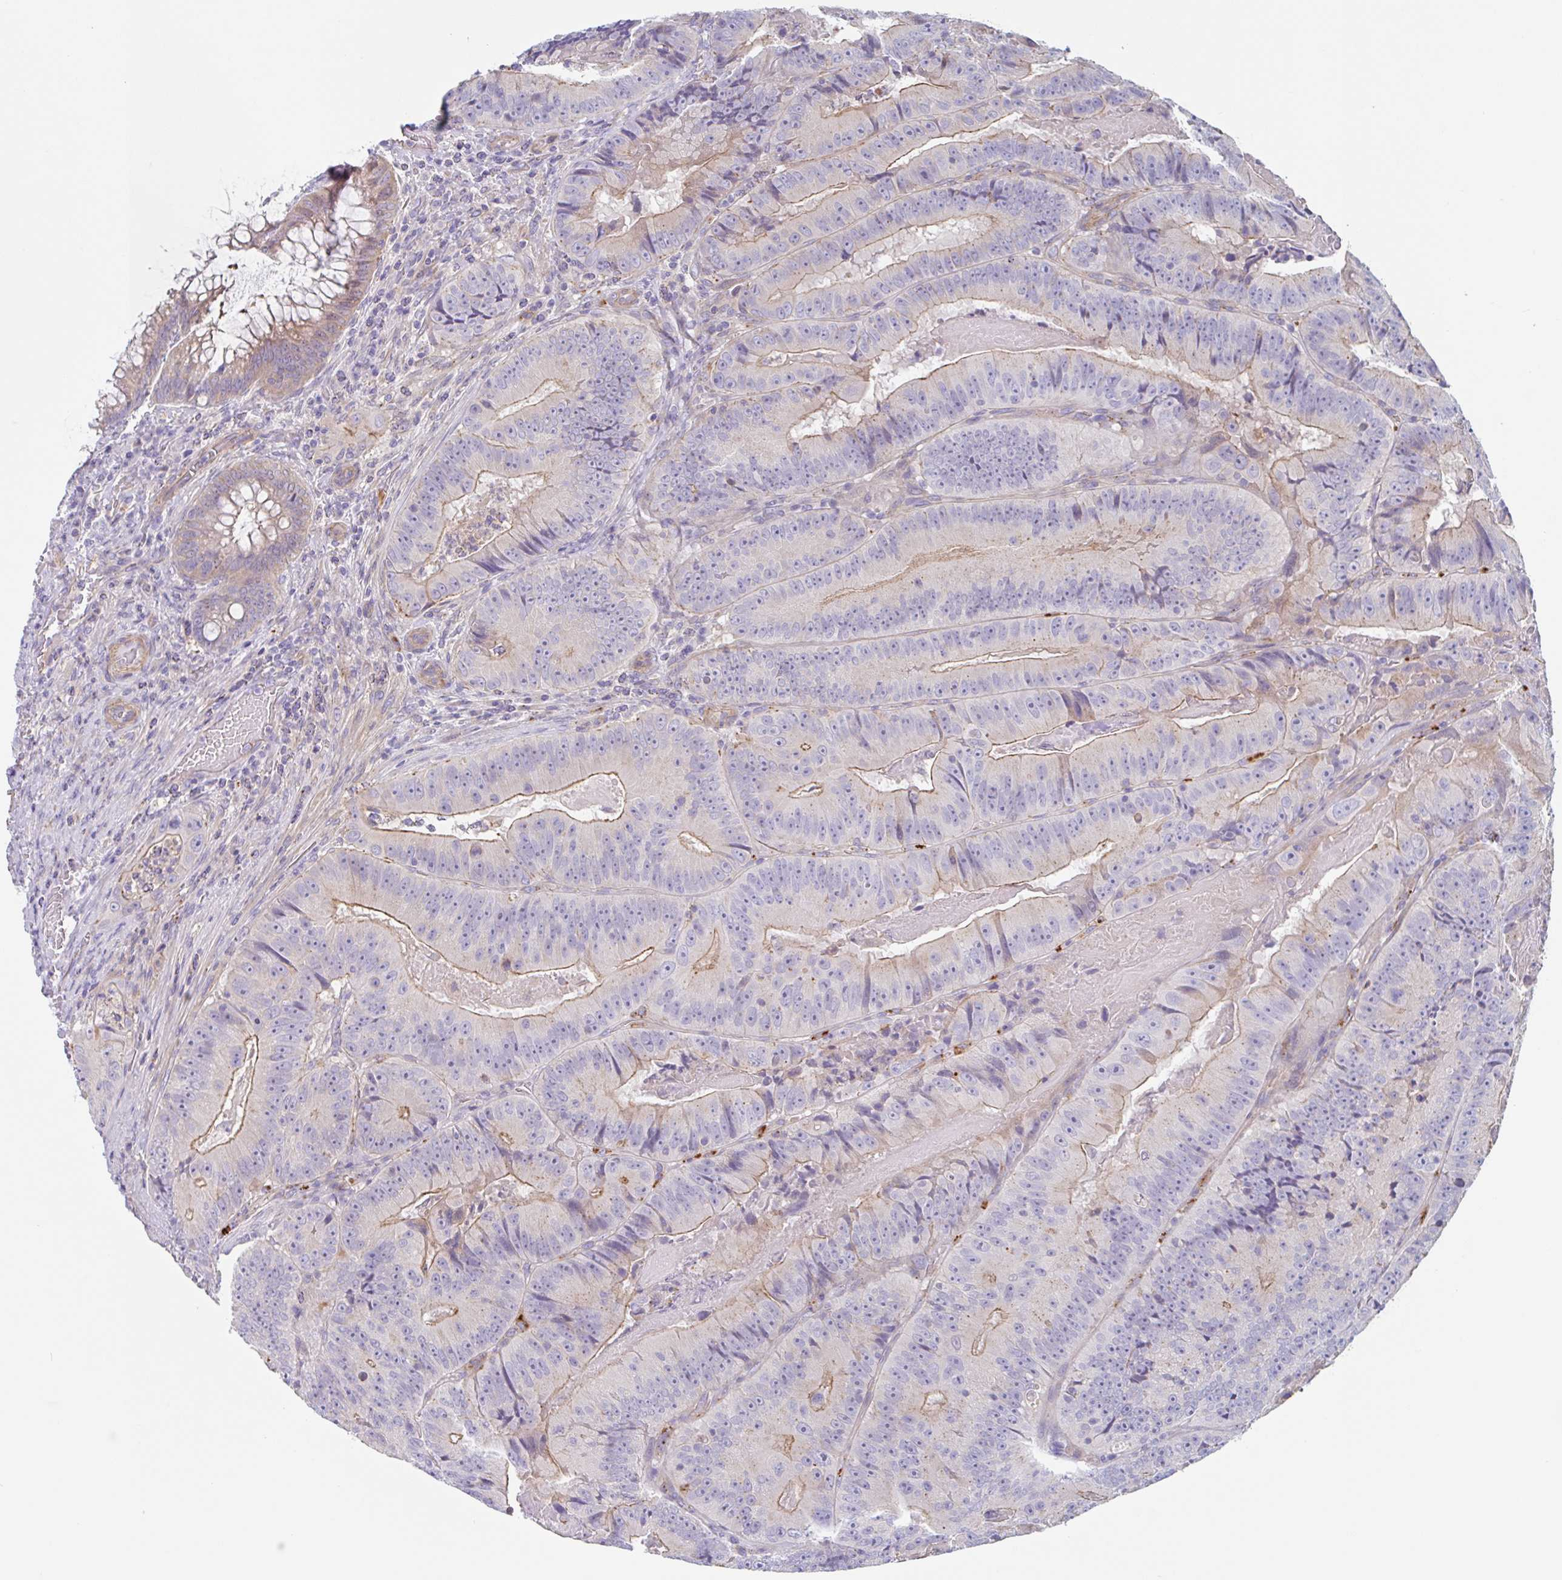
{"staining": {"intensity": "moderate", "quantity": "<25%", "location": "cytoplasmic/membranous"}, "tissue": "colorectal cancer", "cell_type": "Tumor cells", "image_type": "cancer", "snomed": [{"axis": "morphology", "description": "Adenocarcinoma, NOS"}, {"axis": "topography", "description": "Colon"}], "caption": "Immunohistochemistry (IHC) staining of adenocarcinoma (colorectal), which displays low levels of moderate cytoplasmic/membranous positivity in about <25% of tumor cells indicating moderate cytoplasmic/membranous protein expression. The staining was performed using DAB (brown) for protein detection and nuclei were counterstained in hematoxylin (blue).", "gene": "LENG9", "patient": {"sex": "female", "age": 86}}